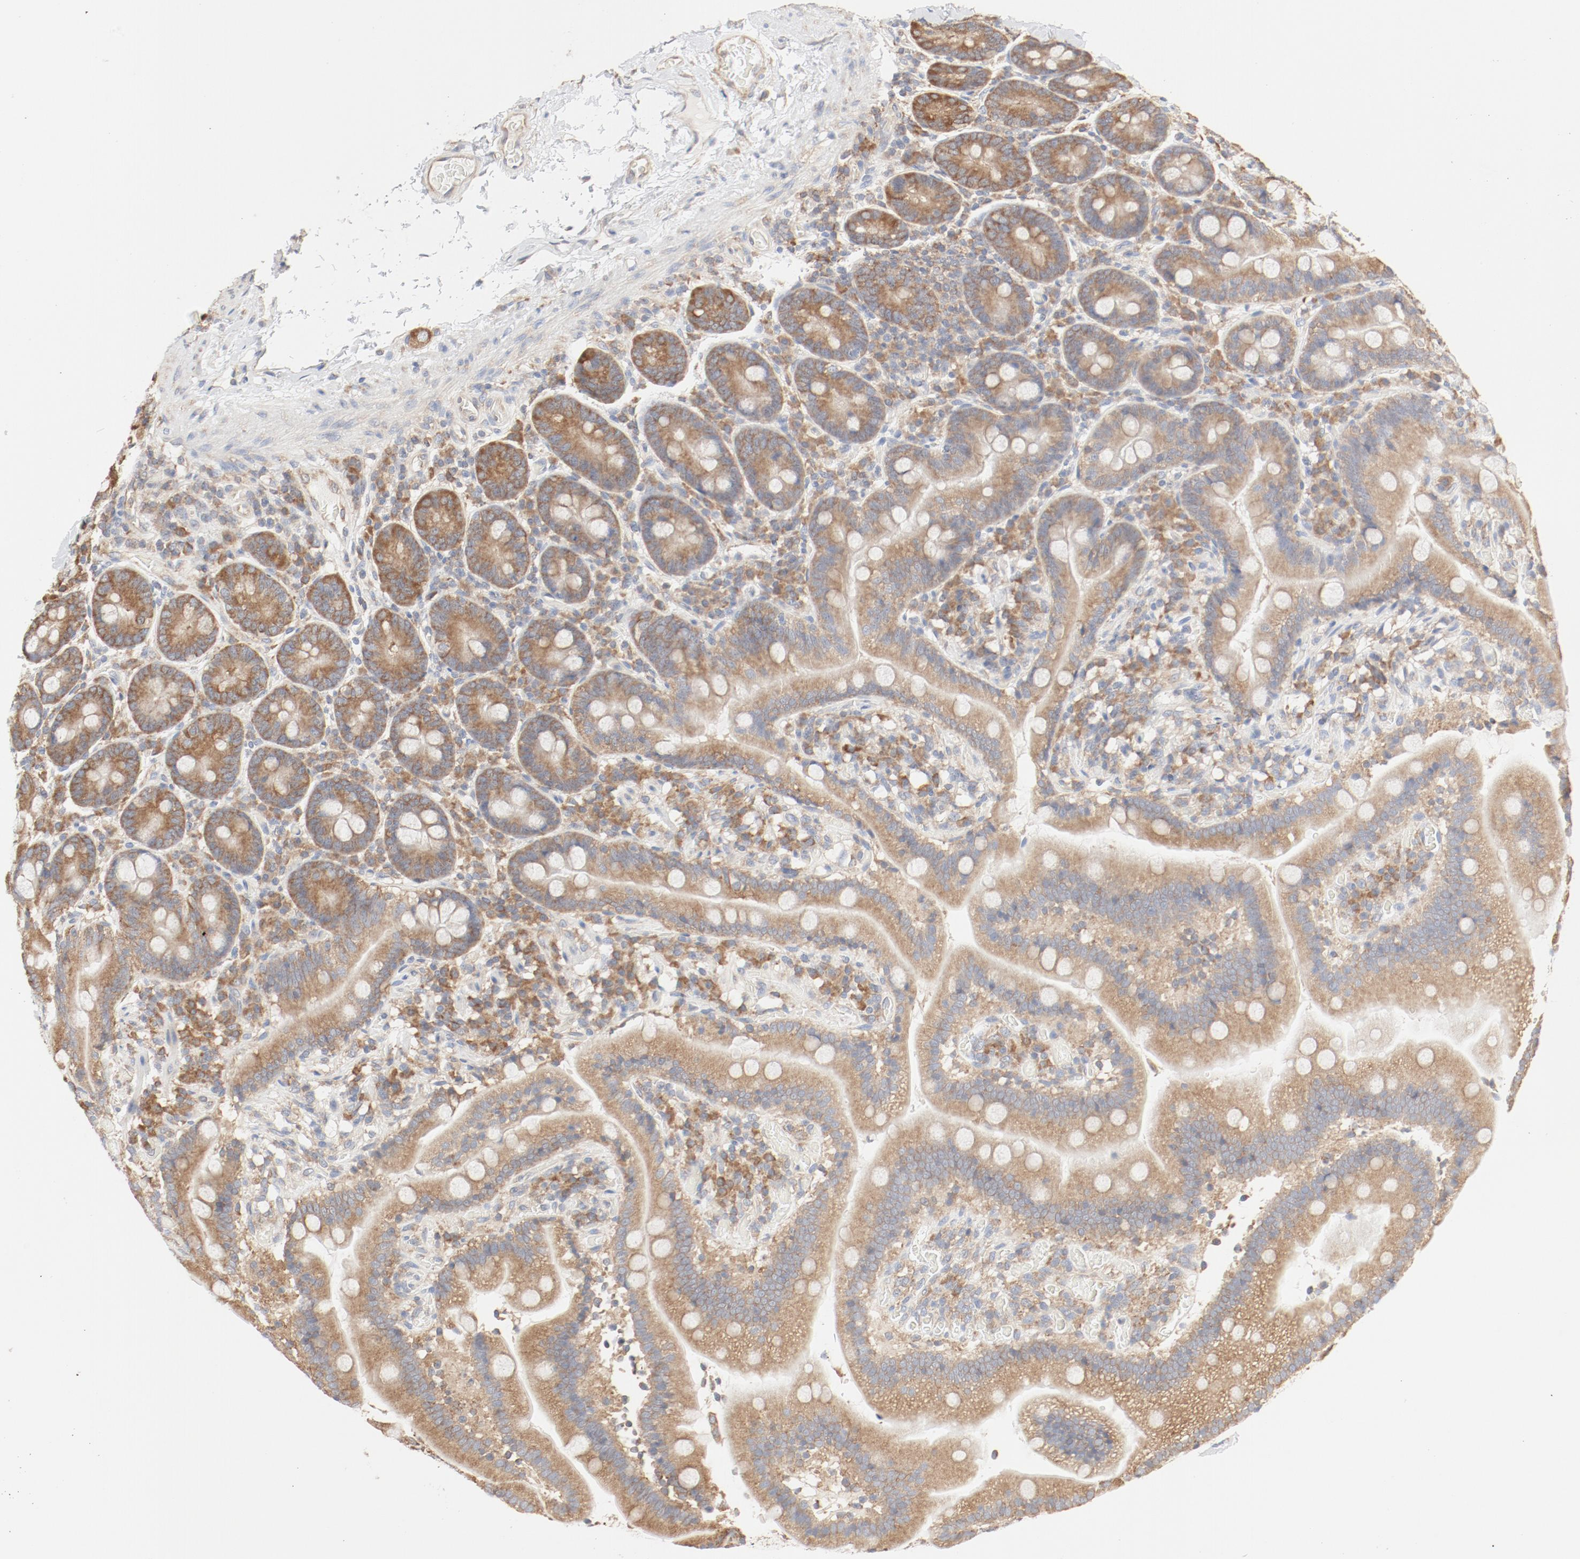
{"staining": {"intensity": "moderate", "quantity": ">75%", "location": "cytoplasmic/membranous"}, "tissue": "duodenum", "cell_type": "Glandular cells", "image_type": "normal", "snomed": [{"axis": "morphology", "description": "Normal tissue, NOS"}, {"axis": "topography", "description": "Duodenum"}], "caption": "This histopathology image shows normal duodenum stained with IHC to label a protein in brown. The cytoplasmic/membranous of glandular cells show moderate positivity for the protein. Nuclei are counter-stained blue.", "gene": "RPS6", "patient": {"sex": "male", "age": 66}}